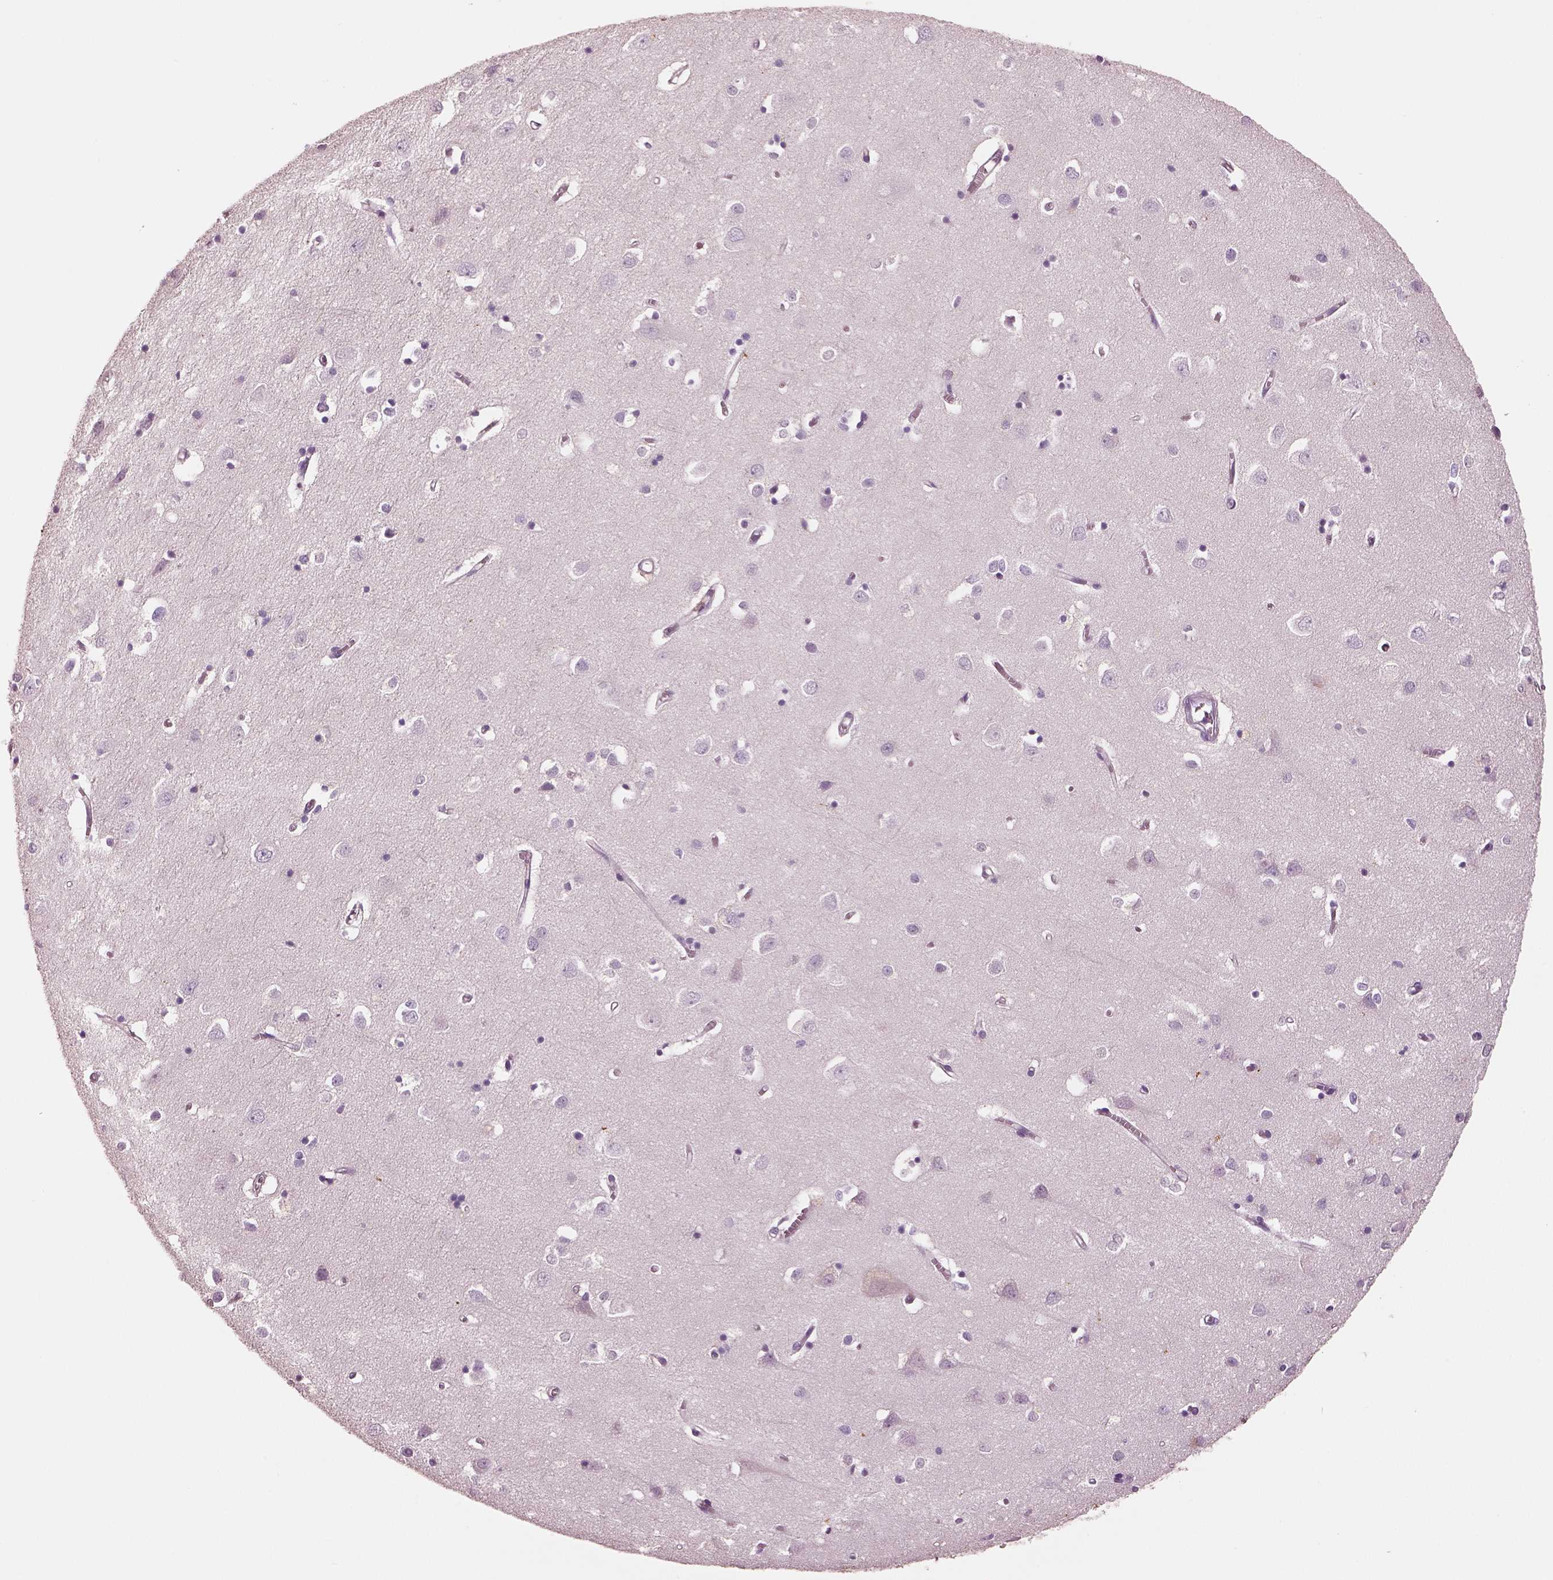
{"staining": {"intensity": "negative", "quantity": "none", "location": "none"}, "tissue": "cerebral cortex", "cell_type": "Endothelial cells", "image_type": "normal", "snomed": [{"axis": "morphology", "description": "Normal tissue, NOS"}, {"axis": "topography", "description": "Cerebral cortex"}], "caption": "This is an IHC micrograph of benign cerebral cortex. There is no expression in endothelial cells.", "gene": "ELSPBP1", "patient": {"sex": "male", "age": 70}}